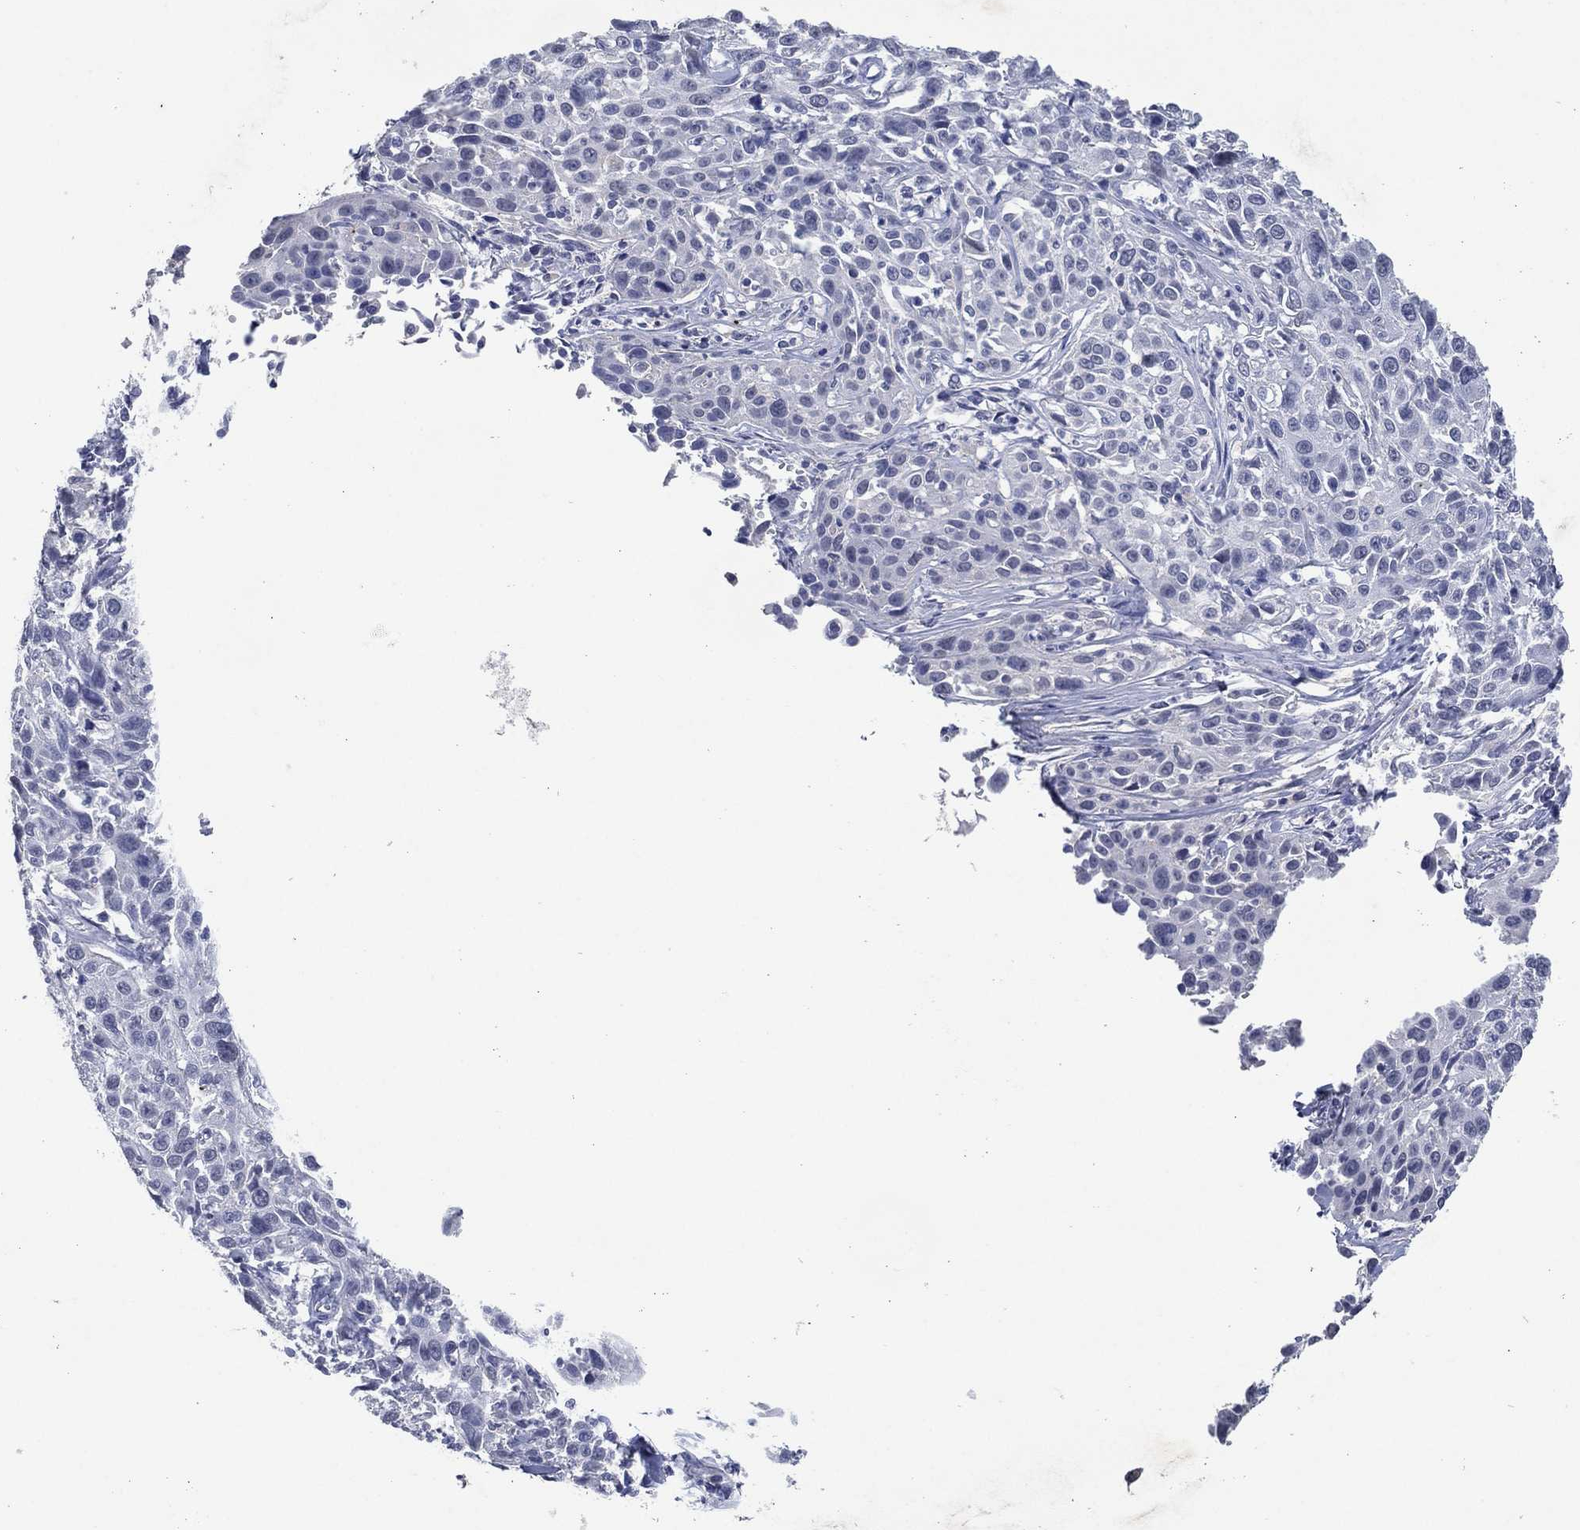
{"staining": {"intensity": "negative", "quantity": "none", "location": "none"}, "tissue": "cervical cancer", "cell_type": "Tumor cells", "image_type": "cancer", "snomed": [{"axis": "morphology", "description": "Squamous cell carcinoma, NOS"}, {"axis": "topography", "description": "Cervix"}], "caption": "An image of squamous cell carcinoma (cervical) stained for a protein demonstrates no brown staining in tumor cells. (Brightfield microscopy of DAB immunohistochemistry (IHC) at high magnification).", "gene": "FSCN2", "patient": {"sex": "female", "age": 26}}